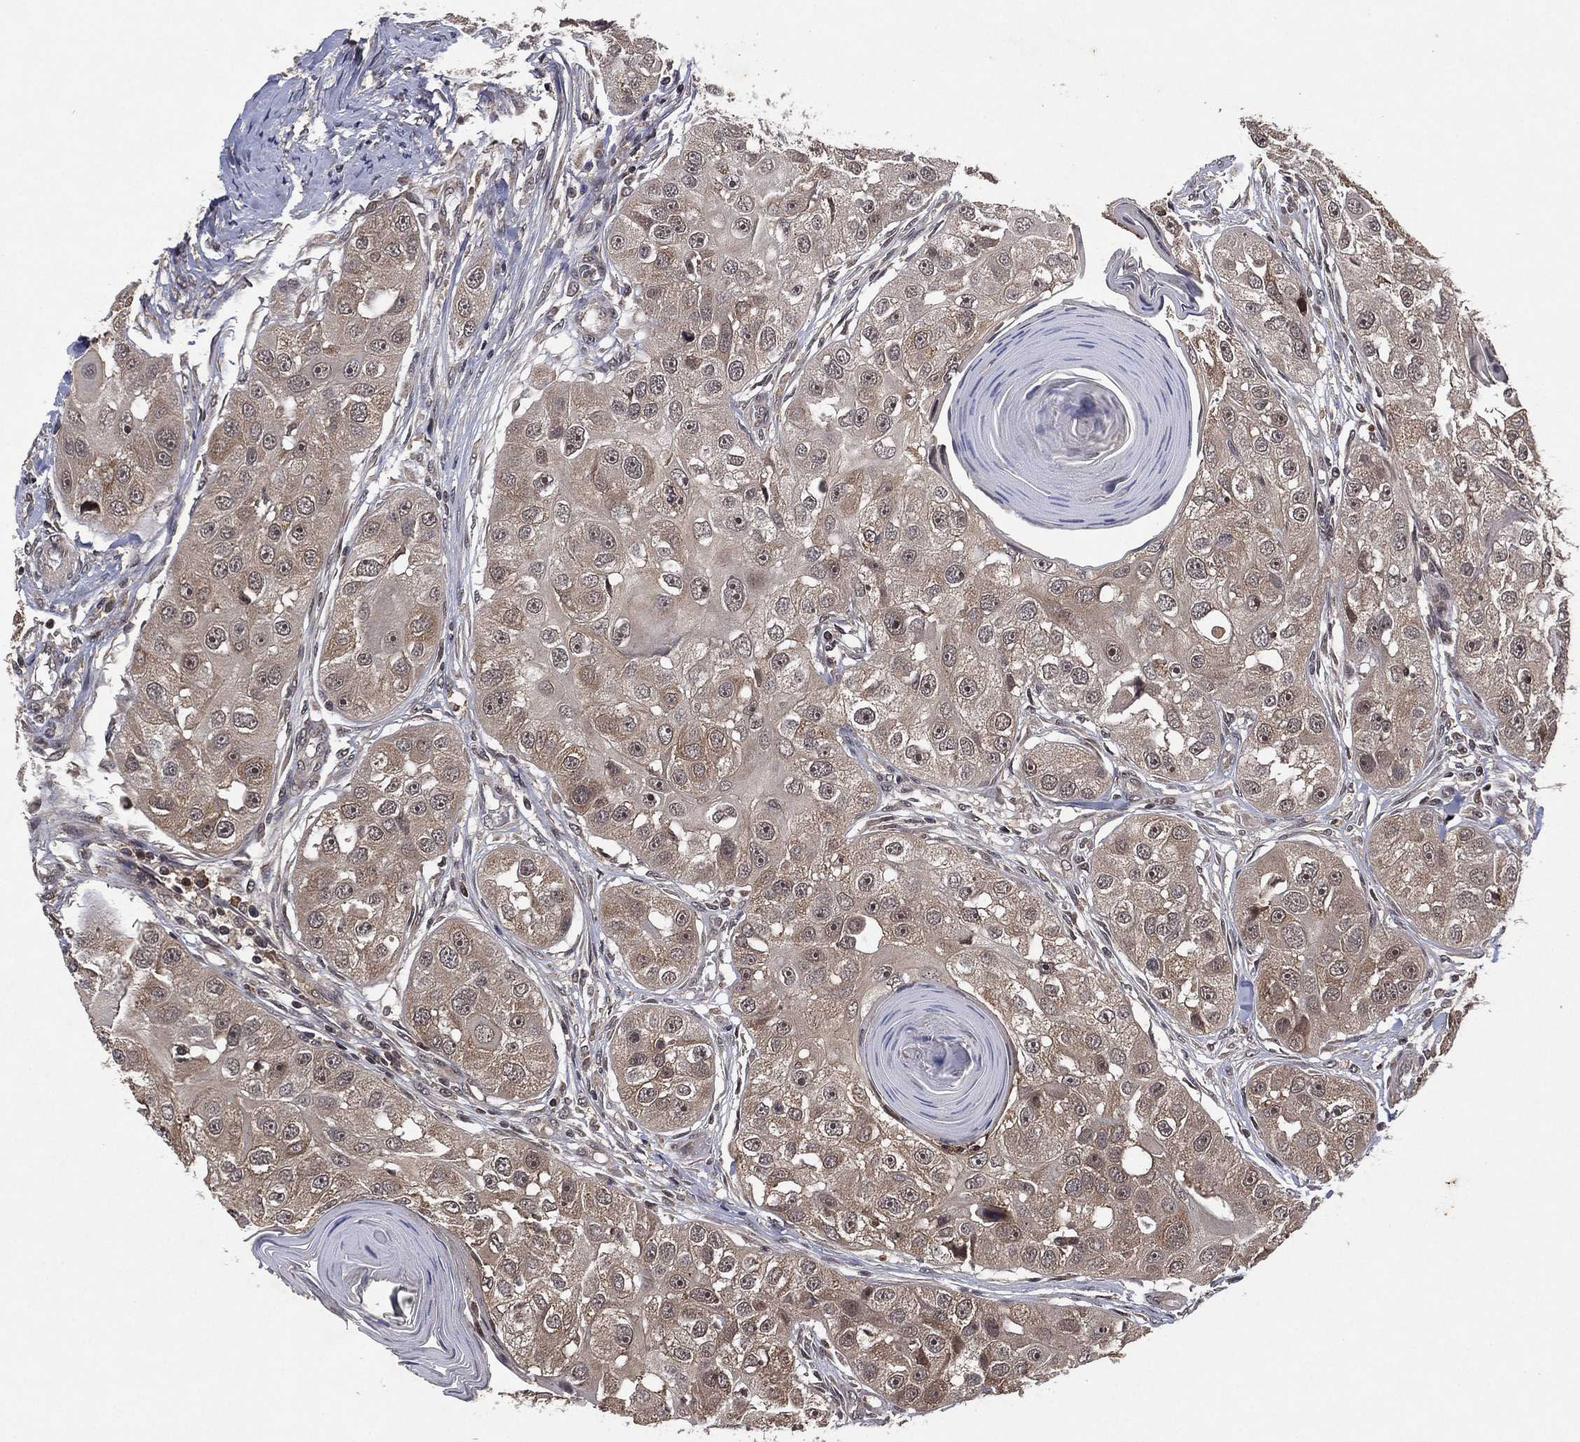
{"staining": {"intensity": "weak", "quantity": "<25%", "location": "cytoplasmic/membranous"}, "tissue": "head and neck cancer", "cell_type": "Tumor cells", "image_type": "cancer", "snomed": [{"axis": "morphology", "description": "Normal tissue, NOS"}, {"axis": "morphology", "description": "Squamous cell carcinoma, NOS"}, {"axis": "topography", "description": "Skeletal muscle"}, {"axis": "topography", "description": "Head-Neck"}], "caption": "Photomicrograph shows no significant protein staining in tumor cells of head and neck squamous cell carcinoma.", "gene": "ATG4B", "patient": {"sex": "male", "age": 51}}